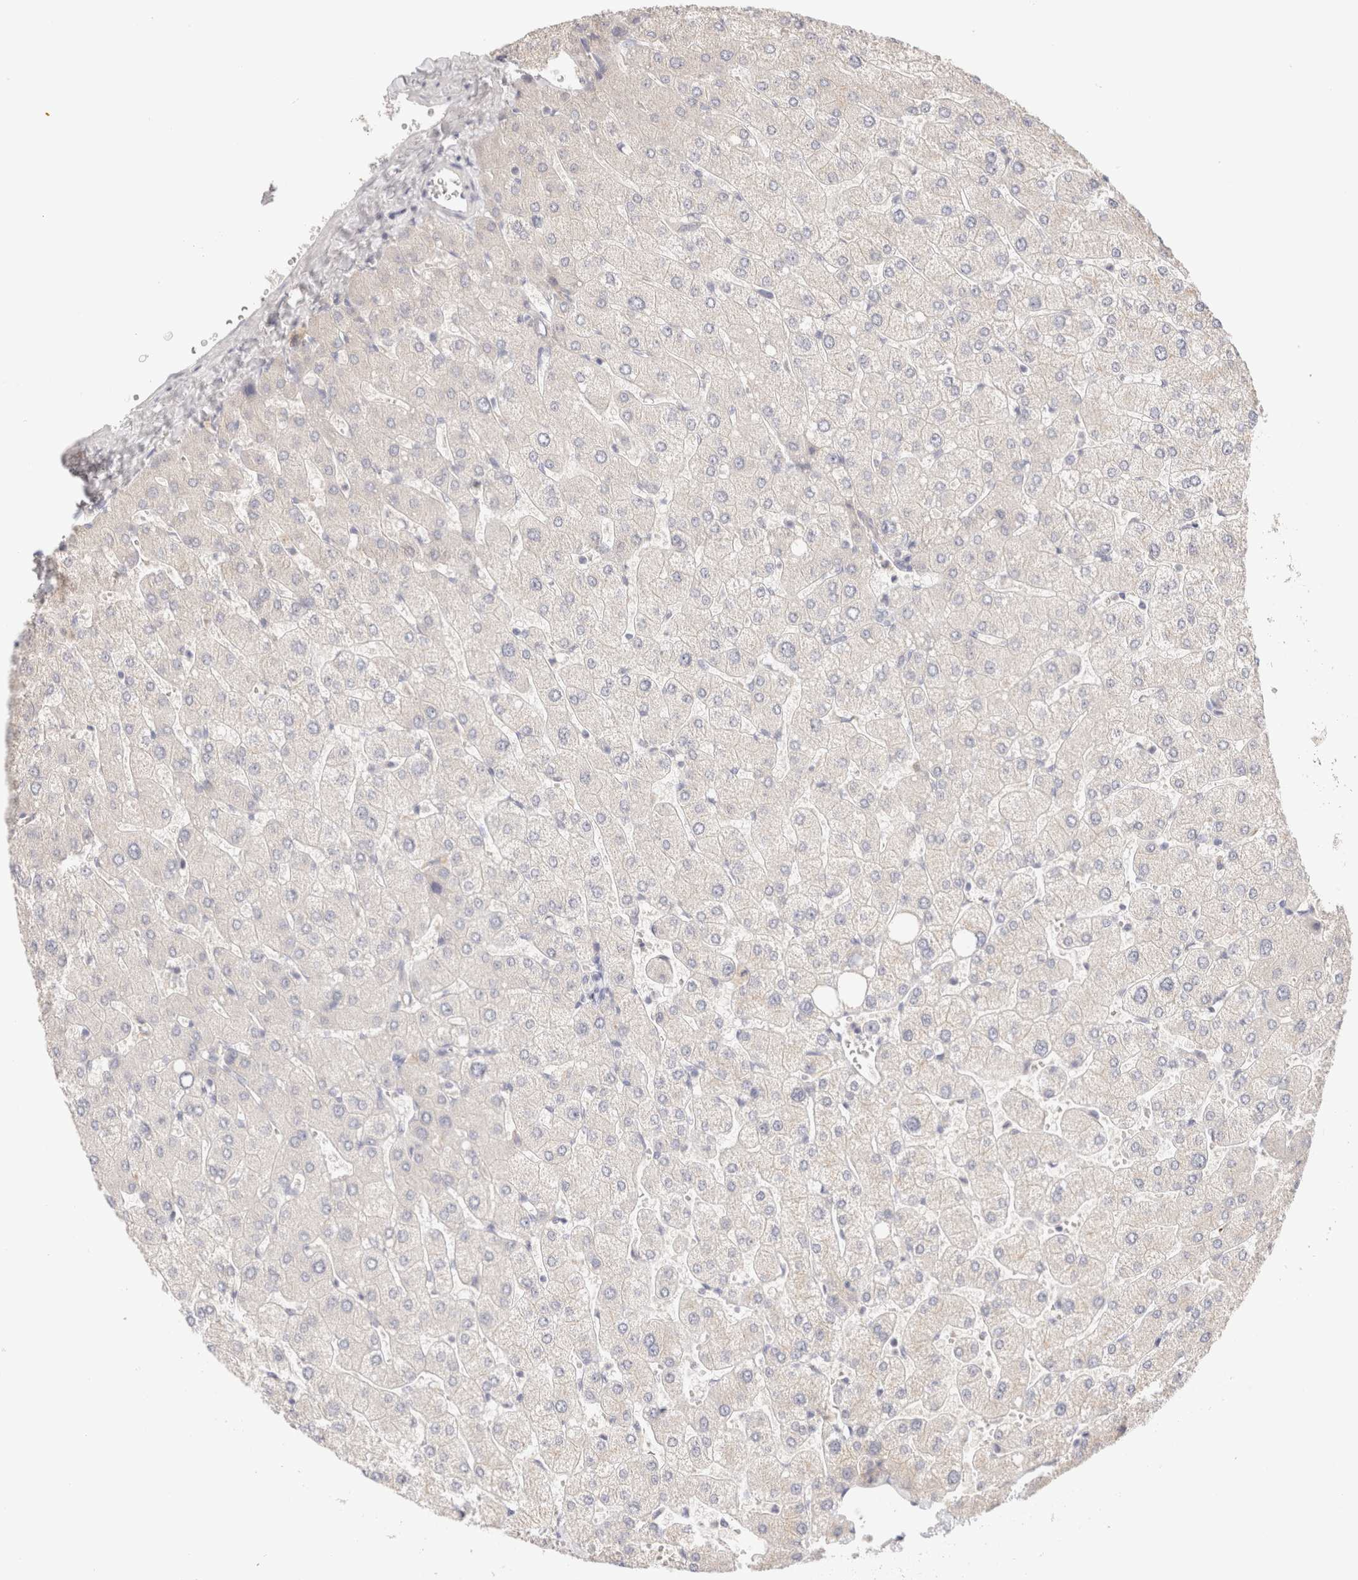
{"staining": {"intensity": "negative", "quantity": "none", "location": "none"}, "tissue": "liver", "cell_type": "Cholangiocytes", "image_type": "normal", "snomed": [{"axis": "morphology", "description": "Normal tissue, NOS"}, {"axis": "topography", "description": "Liver"}], "caption": "Immunohistochemistry photomicrograph of benign liver stained for a protein (brown), which displays no staining in cholangiocytes.", "gene": "SCGB2A2", "patient": {"sex": "male", "age": 55}}